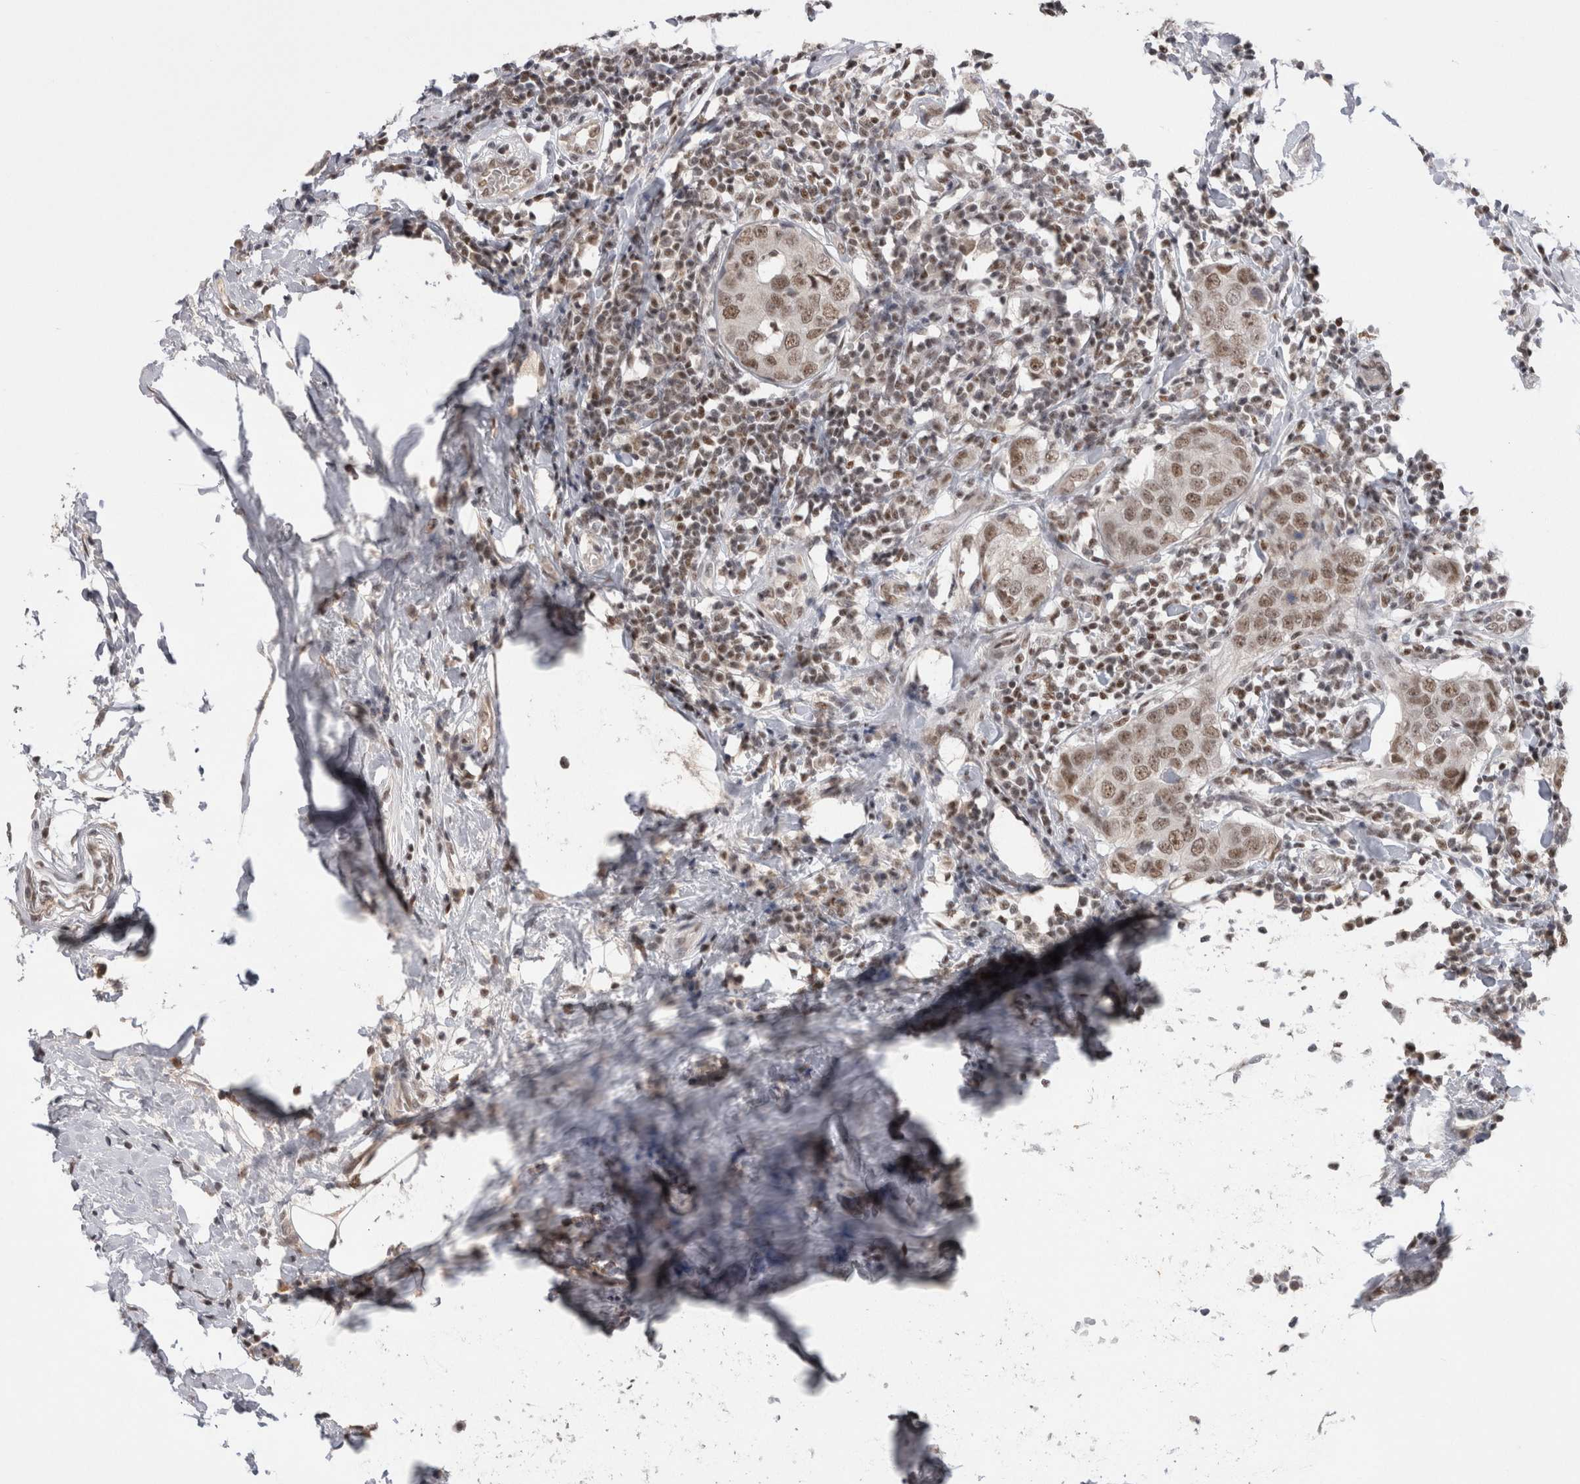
{"staining": {"intensity": "moderate", "quantity": ">75%", "location": "nuclear"}, "tissue": "breast cancer", "cell_type": "Tumor cells", "image_type": "cancer", "snomed": [{"axis": "morphology", "description": "Duct carcinoma"}, {"axis": "topography", "description": "Breast"}], "caption": "The immunohistochemical stain labels moderate nuclear expression in tumor cells of invasive ductal carcinoma (breast) tissue.", "gene": "DAXX", "patient": {"sex": "female", "age": 27}}